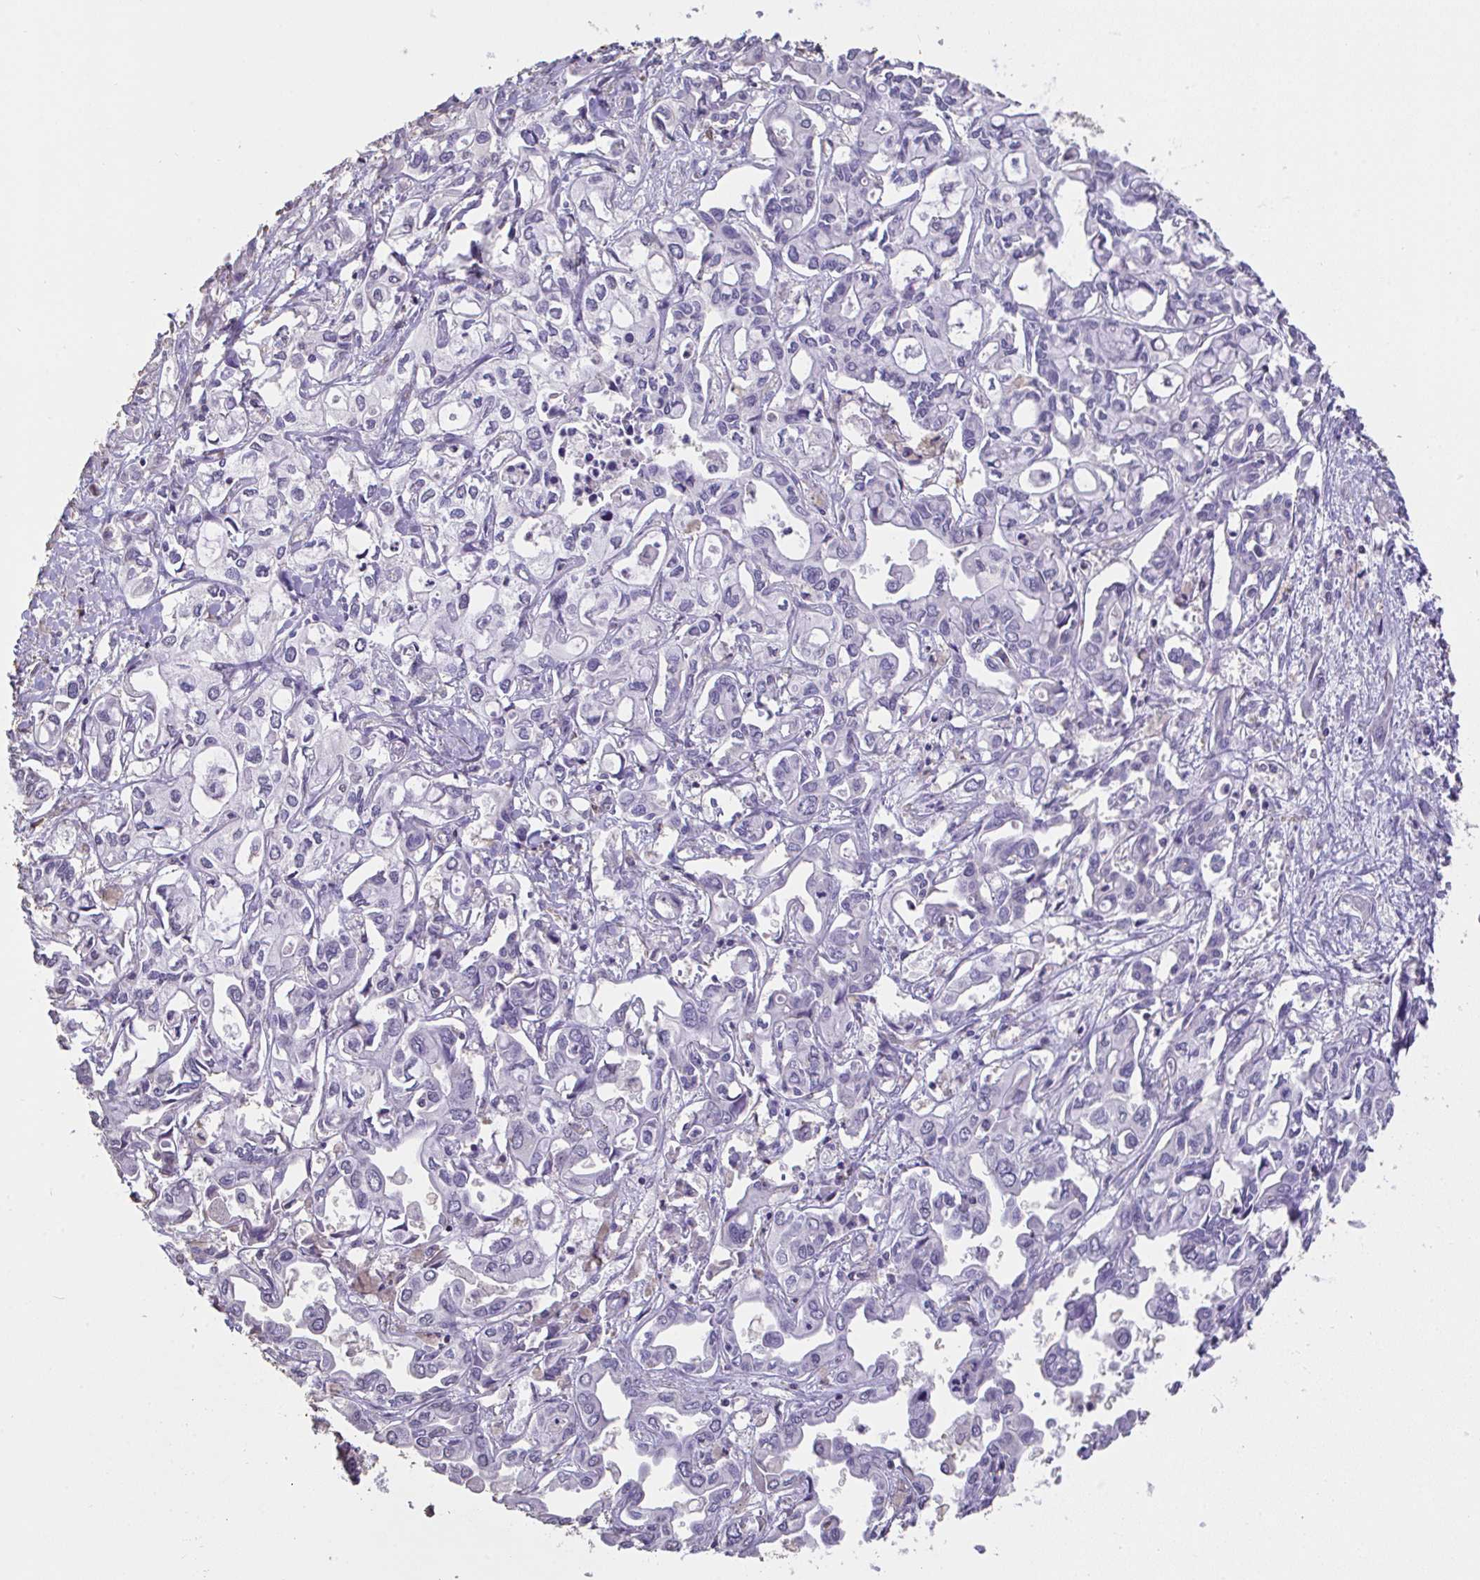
{"staining": {"intensity": "negative", "quantity": "none", "location": "none"}, "tissue": "liver cancer", "cell_type": "Tumor cells", "image_type": "cancer", "snomed": [{"axis": "morphology", "description": "Cholangiocarcinoma"}, {"axis": "topography", "description": "Liver"}], "caption": "This is an immunohistochemistry (IHC) photomicrograph of human liver cancer (cholangiocarcinoma). There is no staining in tumor cells.", "gene": "IL23R", "patient": {"sex": "female", "age": 64}}